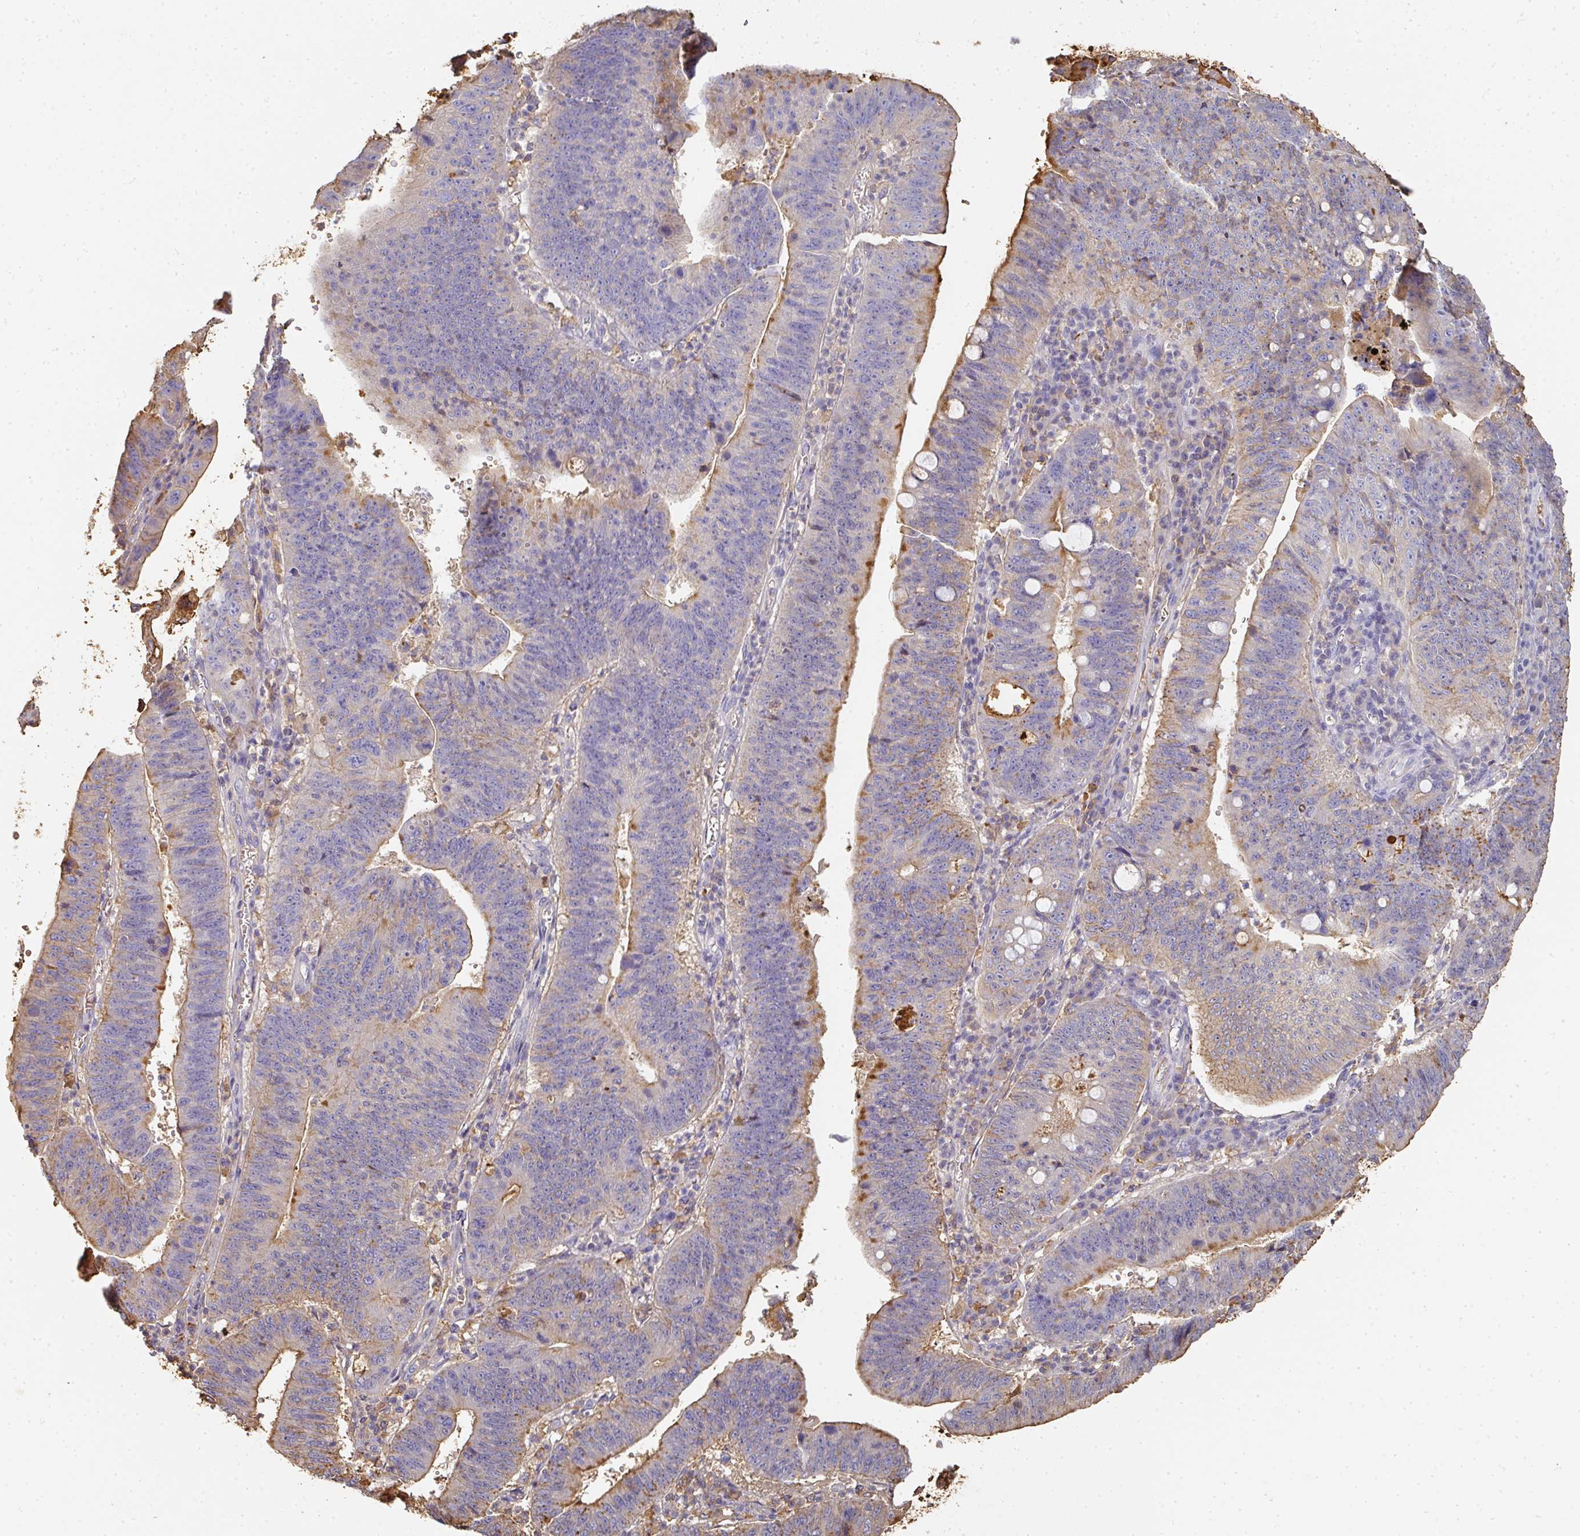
{"staining": {"intensity": "moderate", "quantity": "<25%", "location": "cytoplasmic/membranous"}, "tissue": "stomach cancer", "cell_type": "Tumor cells", "image_type": "cancer", "snomed": [{"axis": "morphology", "description": "Adenocarcinoma, NOS"}, {"axis": "topography", "description": "Stomach"}], "caption": "Immunohistochemical staining of human stomach adenocarcinoma displays low levels of moderate cytoplasmic/membranous expression in approximately <25% of tumor cells.", "gene": "ALB", "patient": {"sex": "male", "age": 59}}